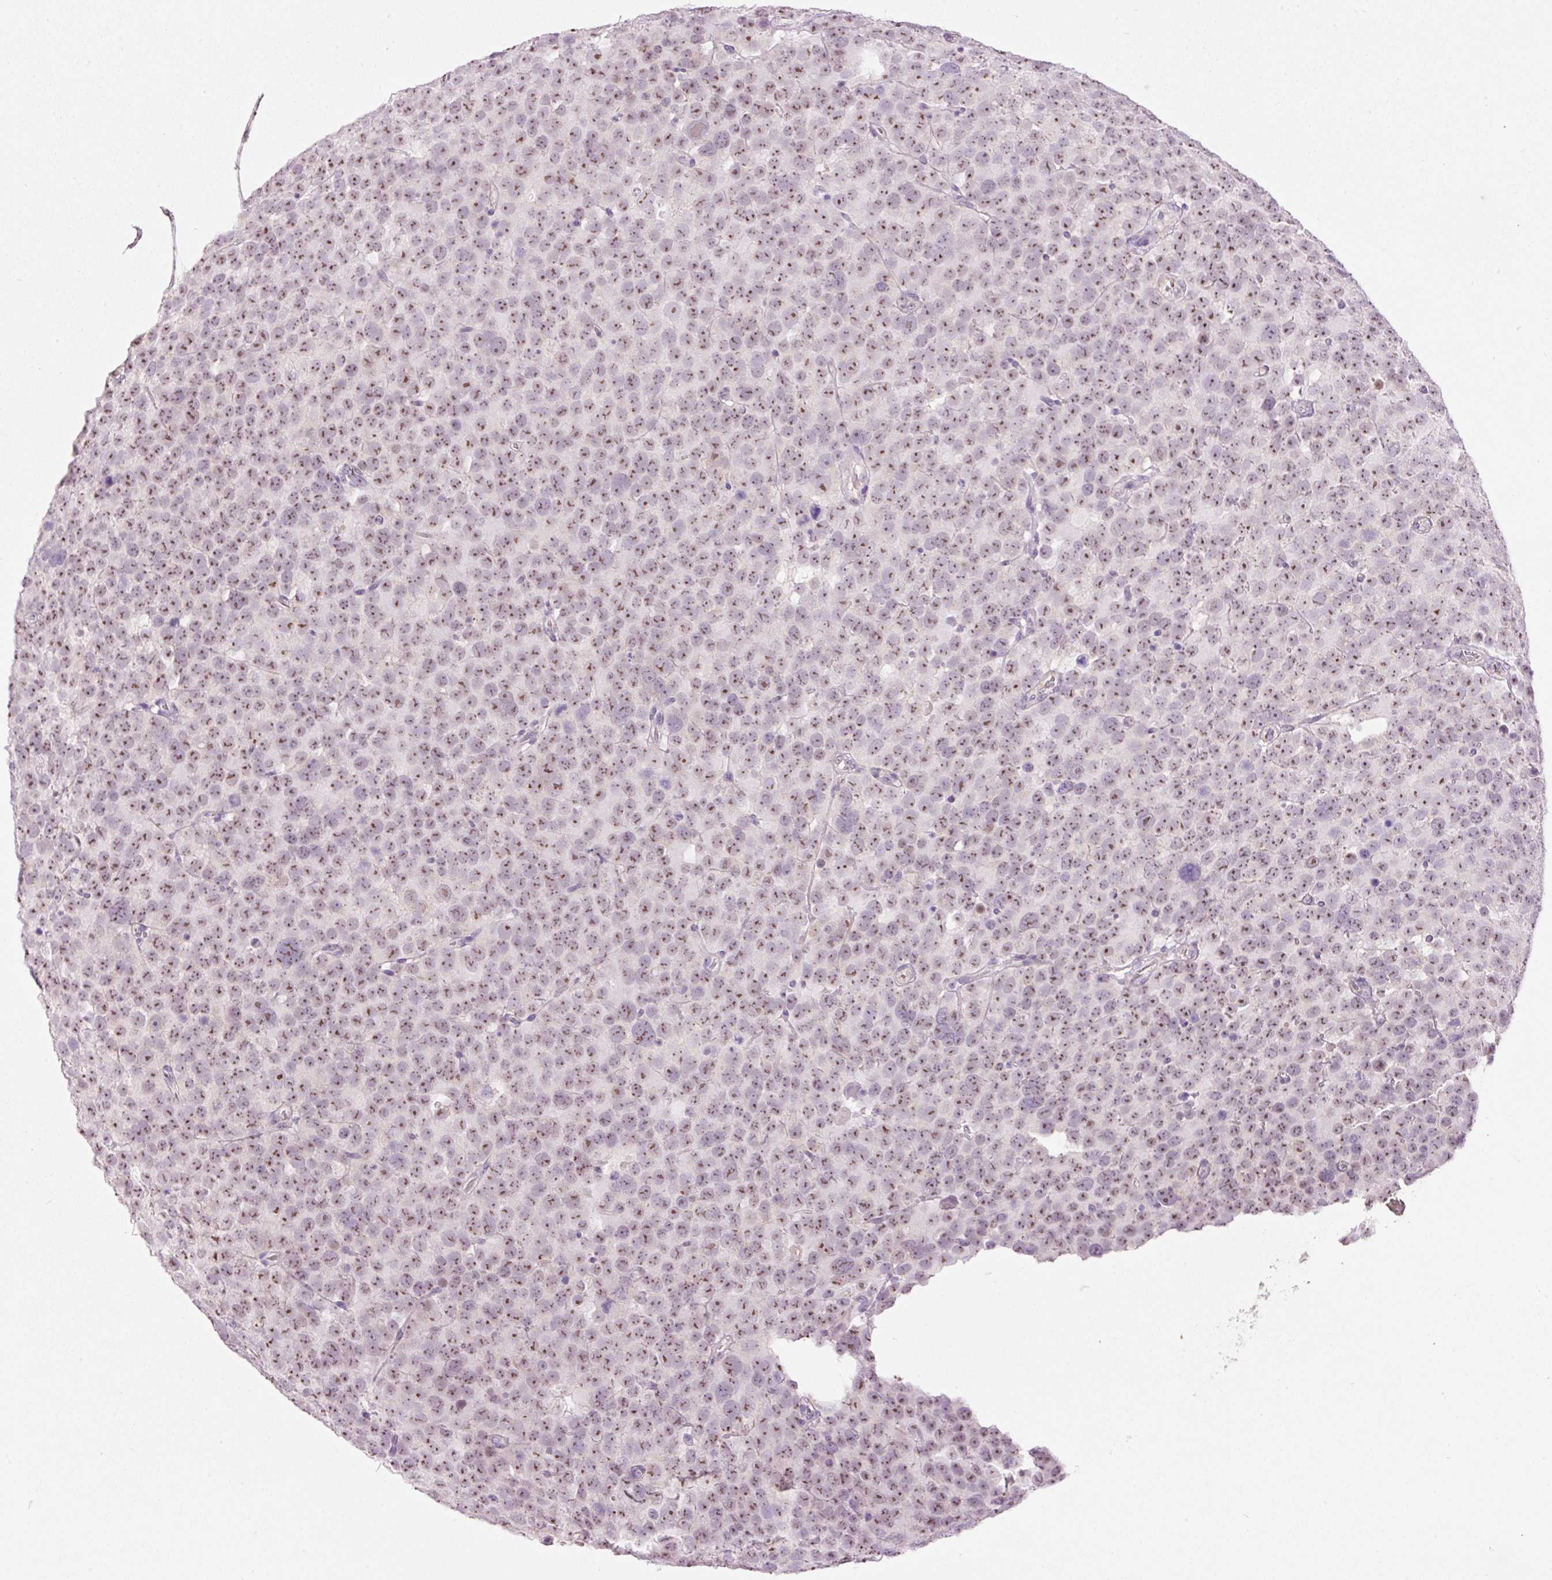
{"staining": {"intensity": "moderate", "quantity": ">75%", "location": "nuclear"}, "tissue": "testis cancer", "cell_type": "Tumor cells", "image_type": "cancer", "snomed": [{"axis": "morphology", "description": "Seminoma, NOS"}, {"axis": "topography", "description": "Testis"}], "caption": "IHC image of human testis cancer (seminoma) stained for a protein (brown), which shows medium levels of moderate nuclear staining in about >75% of tumor cells.", "gene": "GCG", "patient": {"sex": "male", "age": 71}}